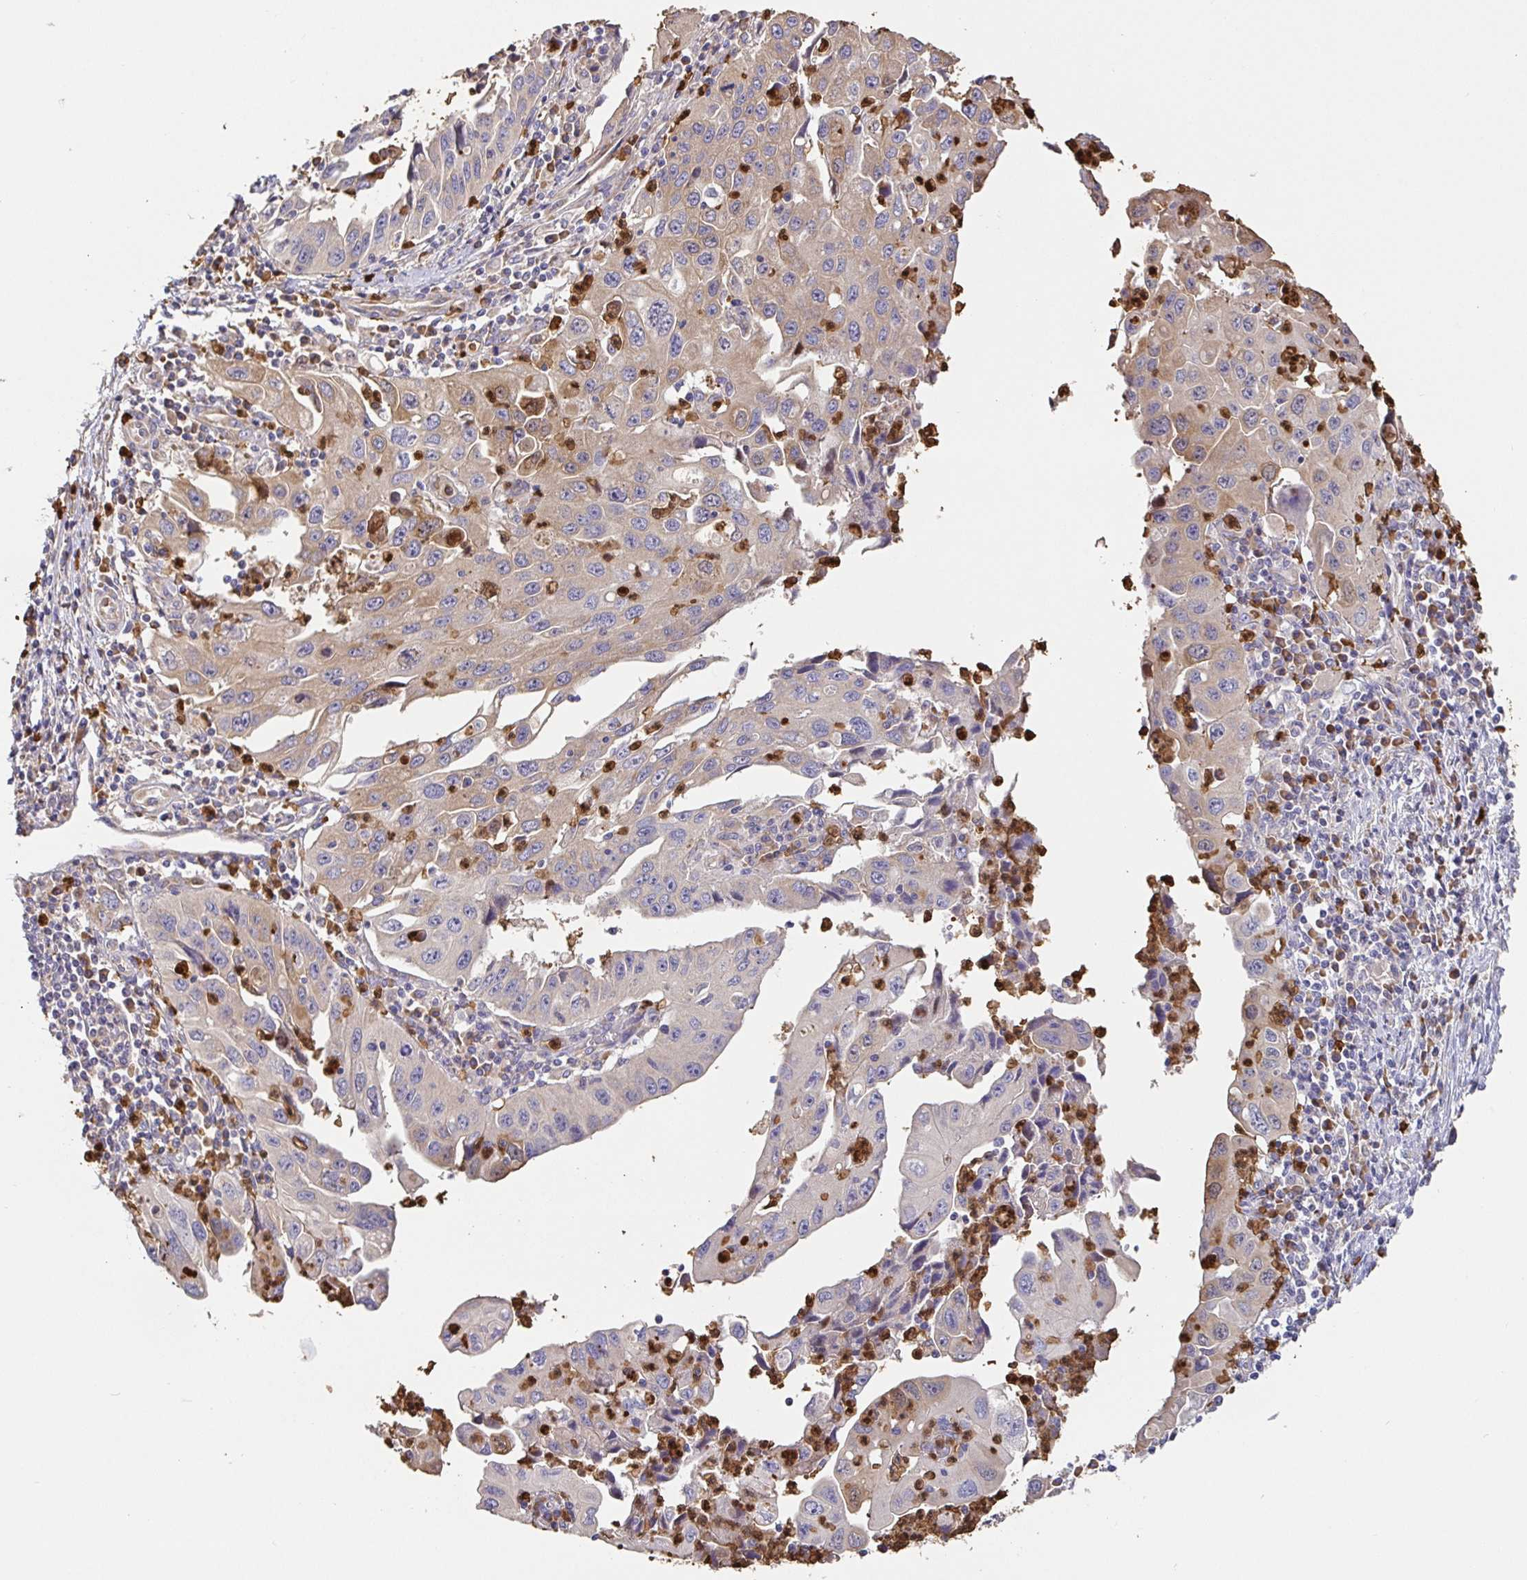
{"staining": {"intensity": "weak", "quantity": "<25%", "location": "cytoplasmic/membranous"}, "tissue": "endometrial cancer", "cell_type": "Tumor cells", "image_type": "cancer", "snomed": [{"axis": "morphology", "description": "Adenocarcinoma, NOS"}, {"axis": "topography", "description": "Uterus"}], "caption": "This photomicrograph is of endometrial cancer stained with IHC to label a protein in brown with the nuclei are counter-stained blue. There is no staining in tumor cells.", "gene": "PDPK1", "patient": {"sex": "female", "age": 62}}